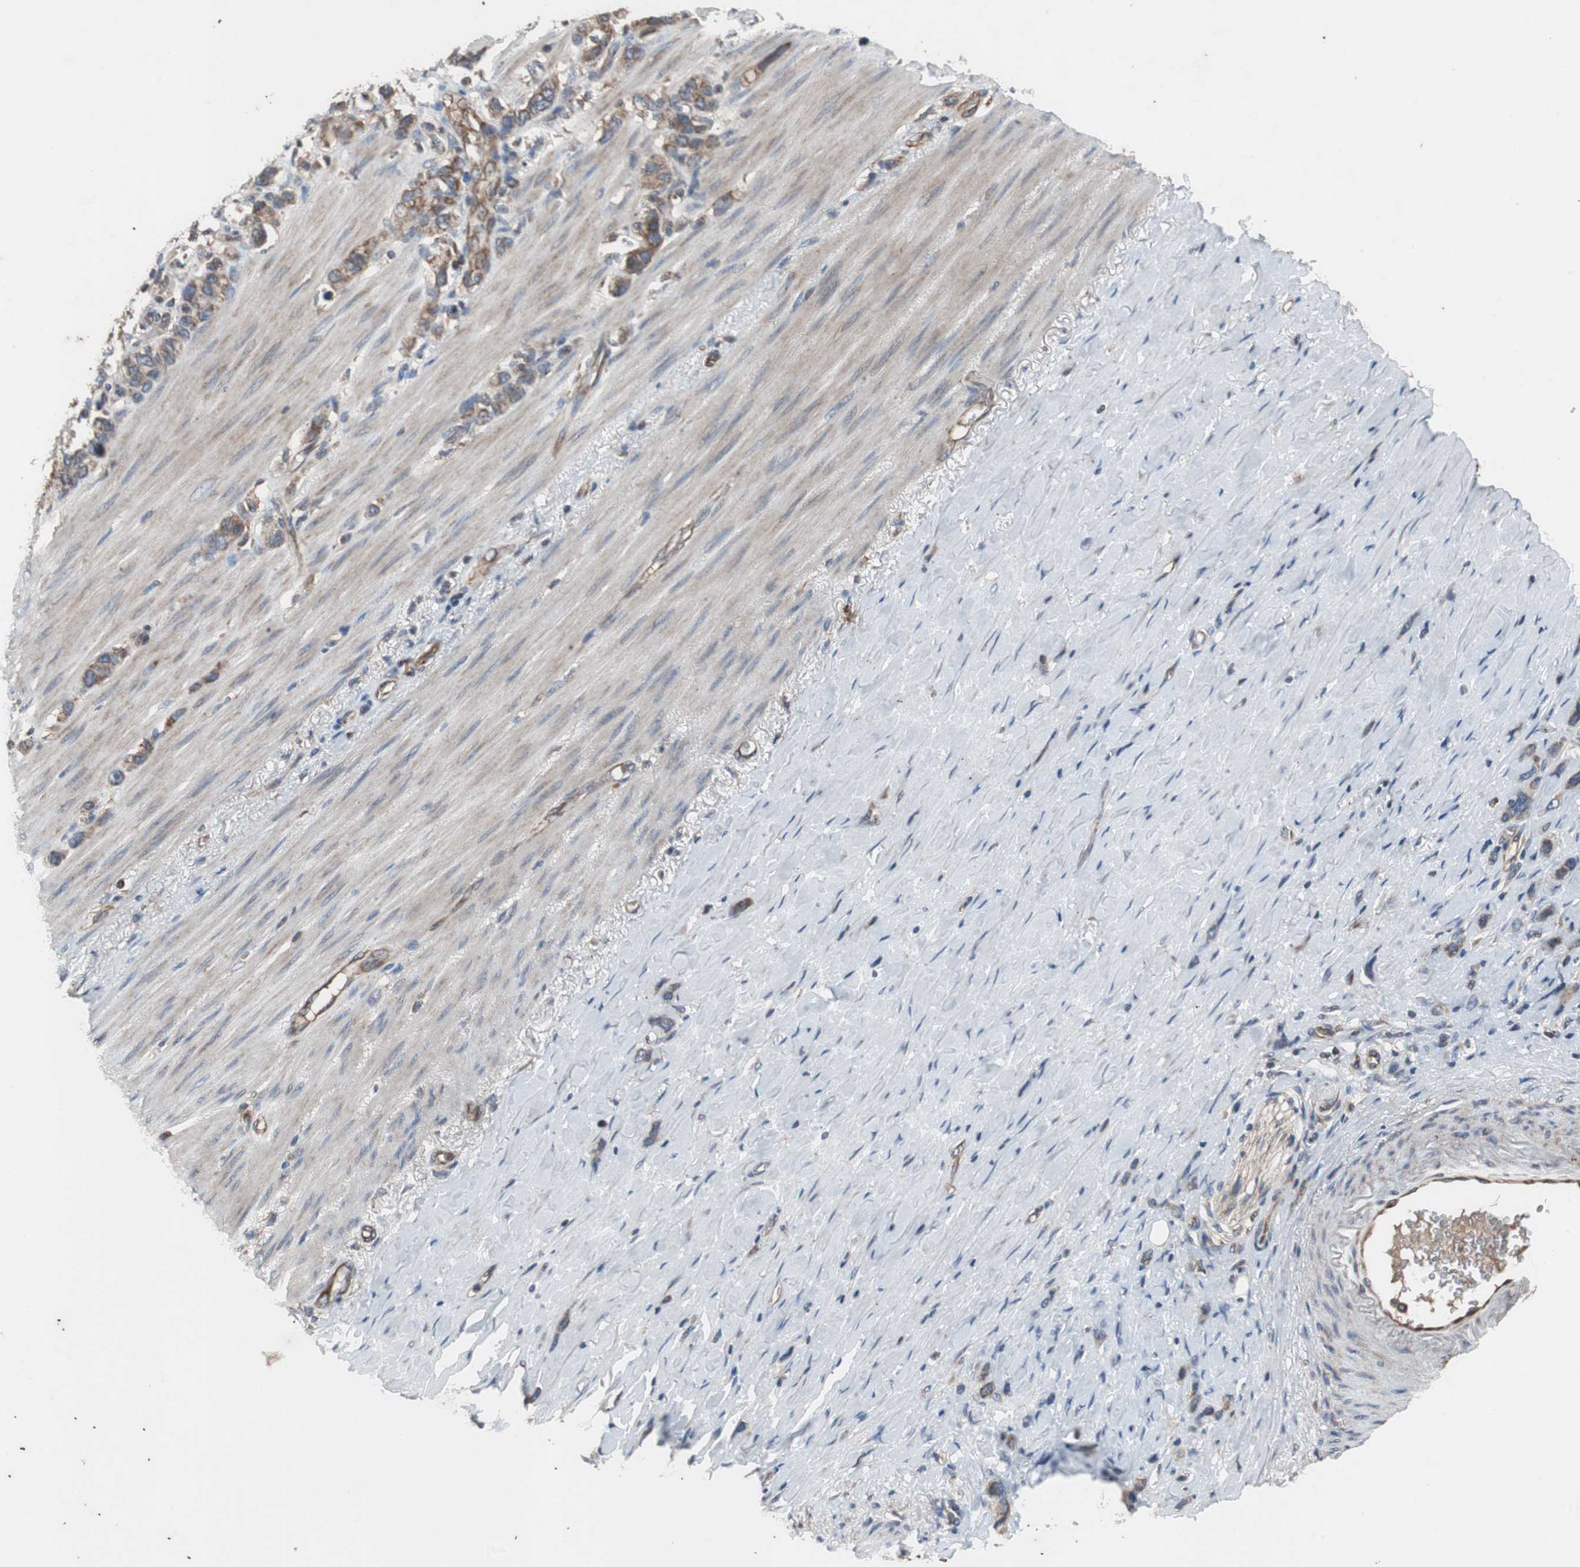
{"staining": {"intensity": "moderate", "quantity": ">75%", "location": "cytoplasmic/membranous"}, "tissue": "stomach cancer", "cell_type": "Tumor cells", "image_type": "cancer", "snomed": [{"axis": "morphology", "description": "Normal tissue, NOS"}, {"axis": "morphology", "description": "Adenocarcinoma, NOS"}, {"axis": "morphology", "description": "Adenocarcinoma, High grade"}, {"axis": "topography", "description": "Stomach, upper"}, {"axis": "topography", "description": "Stomach"}], "caption": "About >75% of tumor cells in stomach adenocarcinoma demonstrate moderate cytoplasmic/membranous protein expression as visualized by brown immunohistochemical staining.", "gene": "ACTR3", "patient": {"sex": "female", "age": 65}}